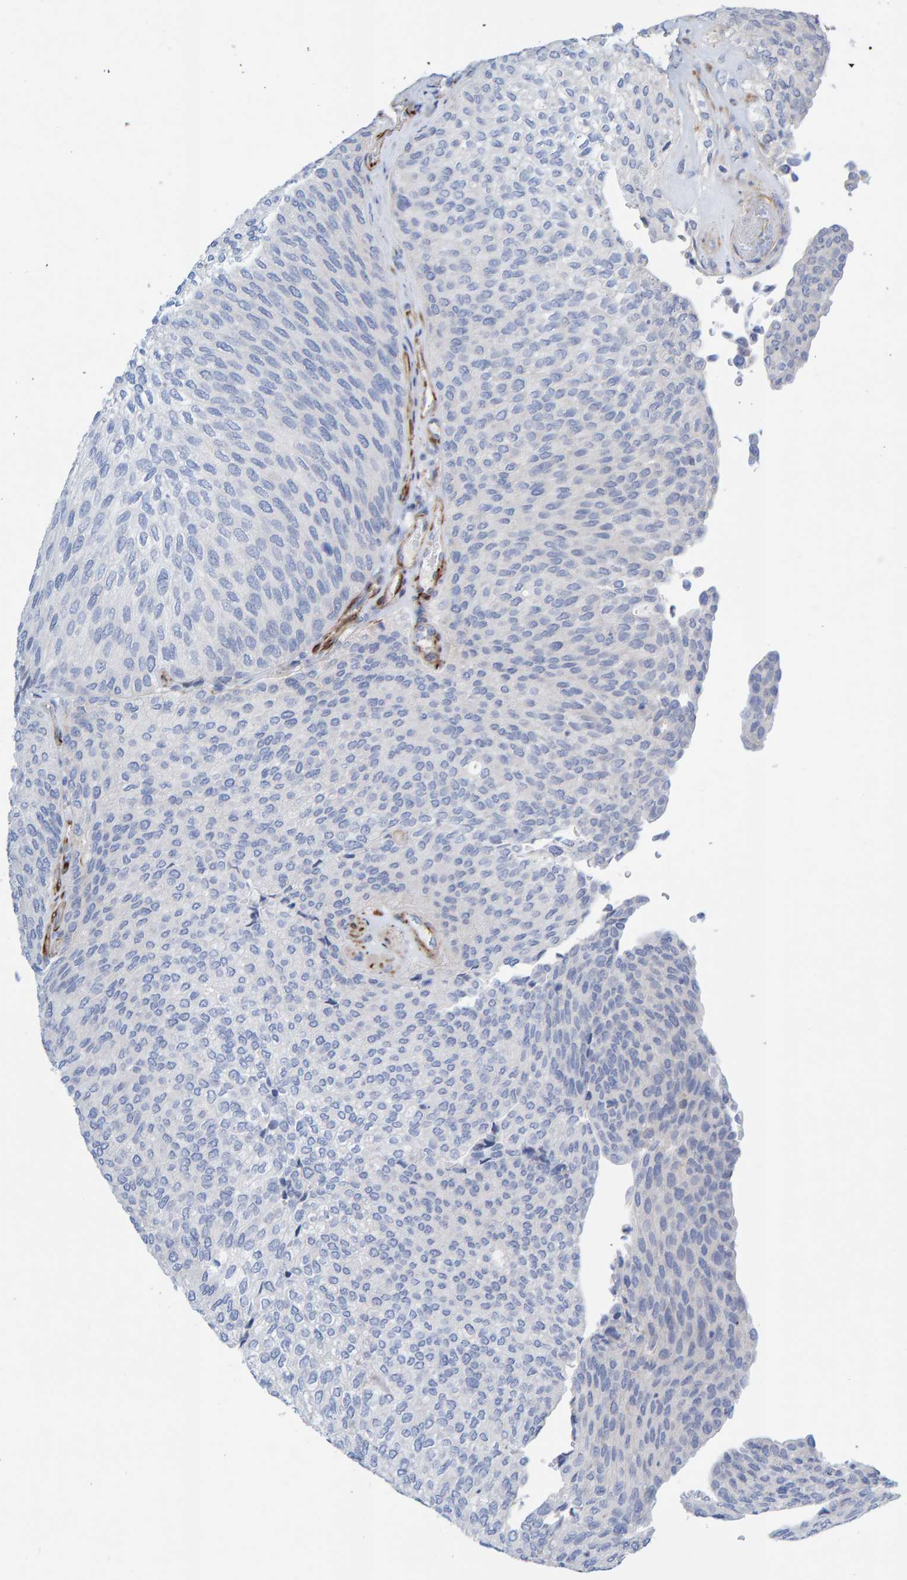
{"staining": {"intensity": "negative", "quantity": "none", "location": "none"}, "tissue": "urothelial cancer", "cell_type": "Tumor cells", "image_type": "cancer", "snomed": [{"axis": "morphology", "description": "Urothelial carcinoma, Low grade"}, {"axis": "topography", "description": "Urinary bladder"}], "caption": "The immunohistochemistry (IHC) micrograph has no significant expression in tumor cells of urothelial carcinoma (low-grade) tissue.", "gene": "POLG2", "patient": {"sex": "female", "age": 79}}